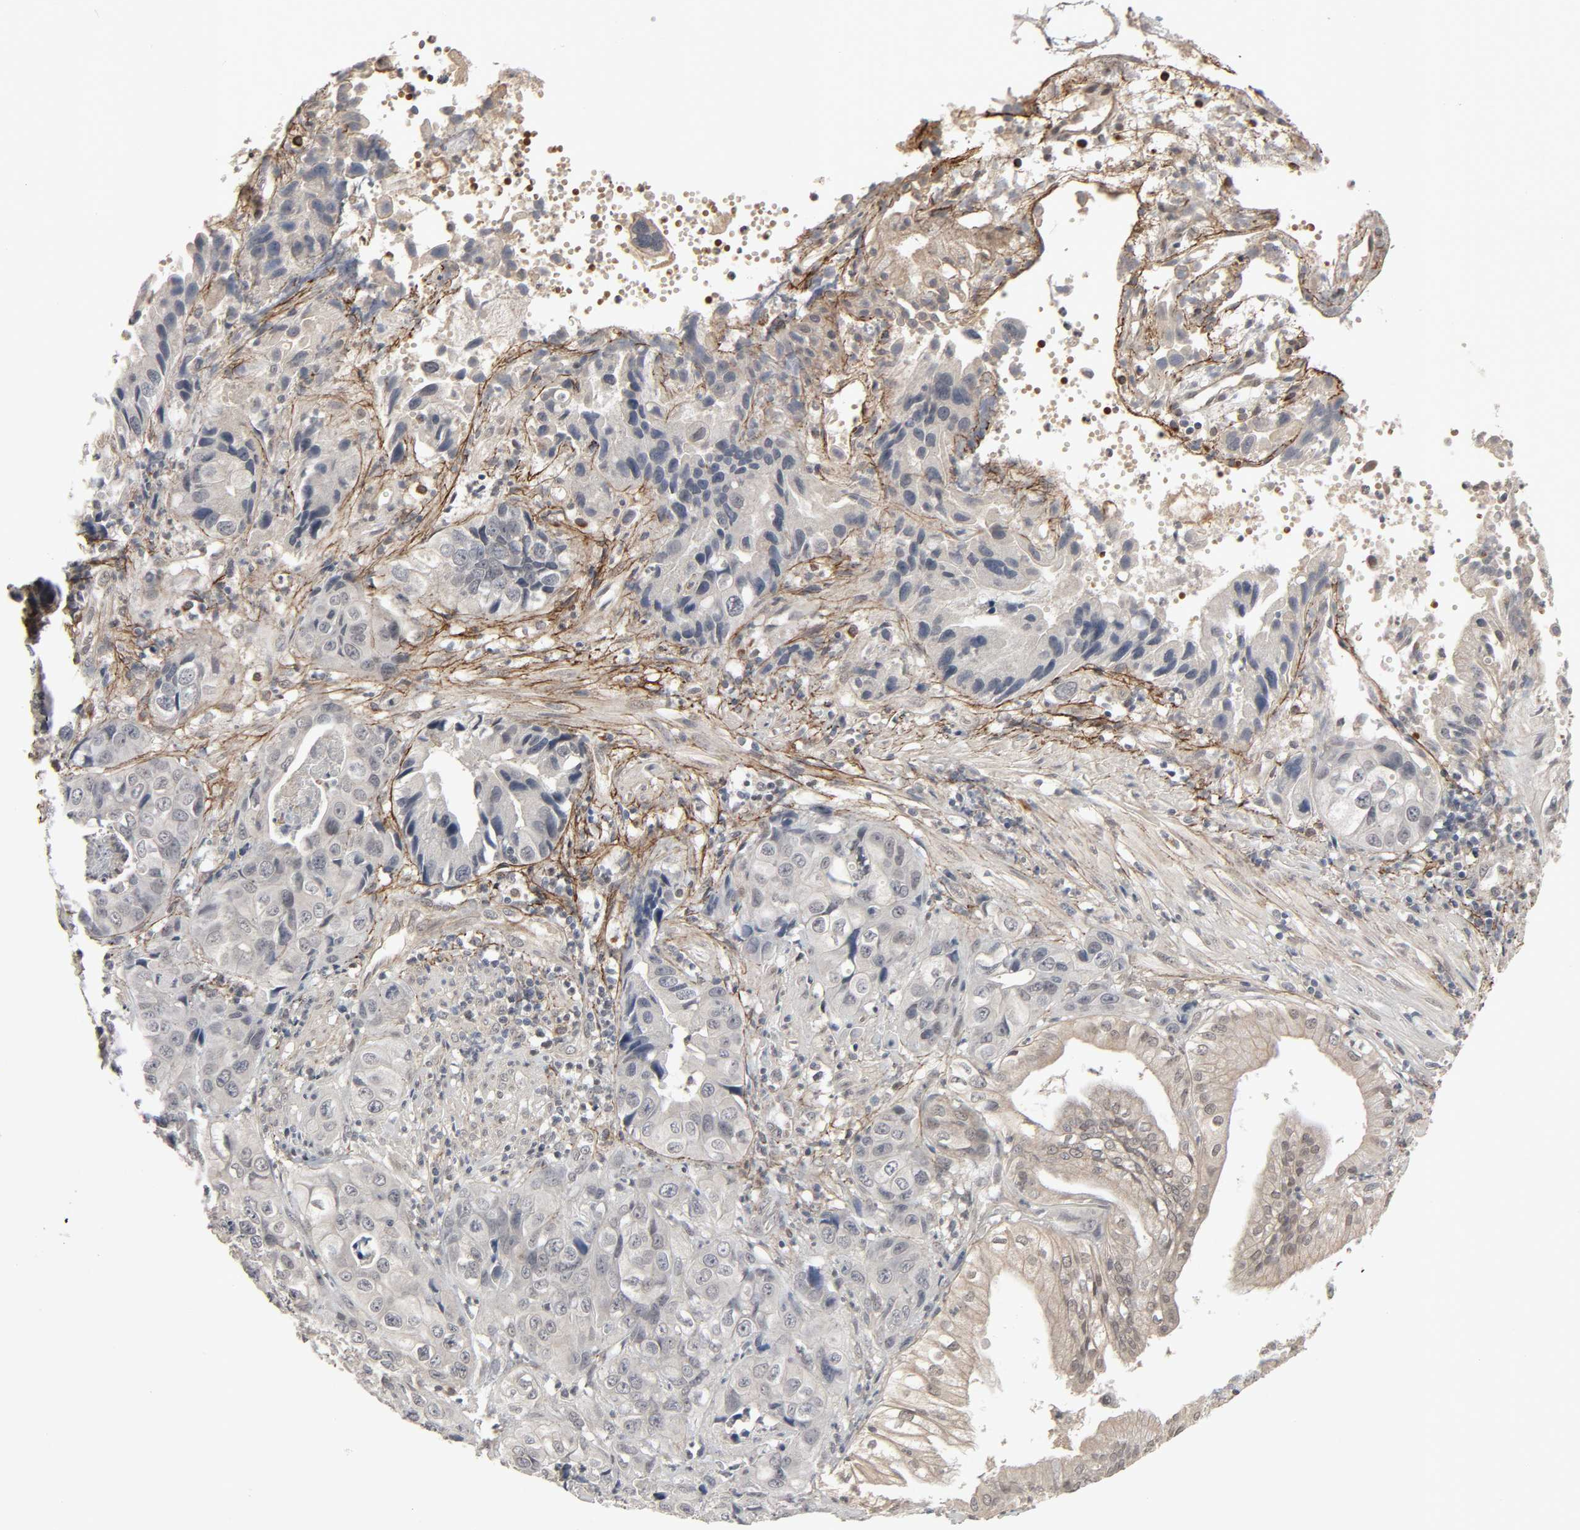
{"staining": {"intensity": "negative", "quantity": "none", "location": "none"}, "tissue": "liver cancer", "cell_type": "Tumor cells", "image_type": "cancer", "snomed": [{"axis": "morphology", "description": "Cholangiocarcinoma"}, {"axis": "topography", "description": "Liver"}], "caption": "Immunohistochemistry of human liver cancer exhibits no expression in tumor cells.", "gene": "ZNF222", "patient": {"sex": "female", "age": 61}}